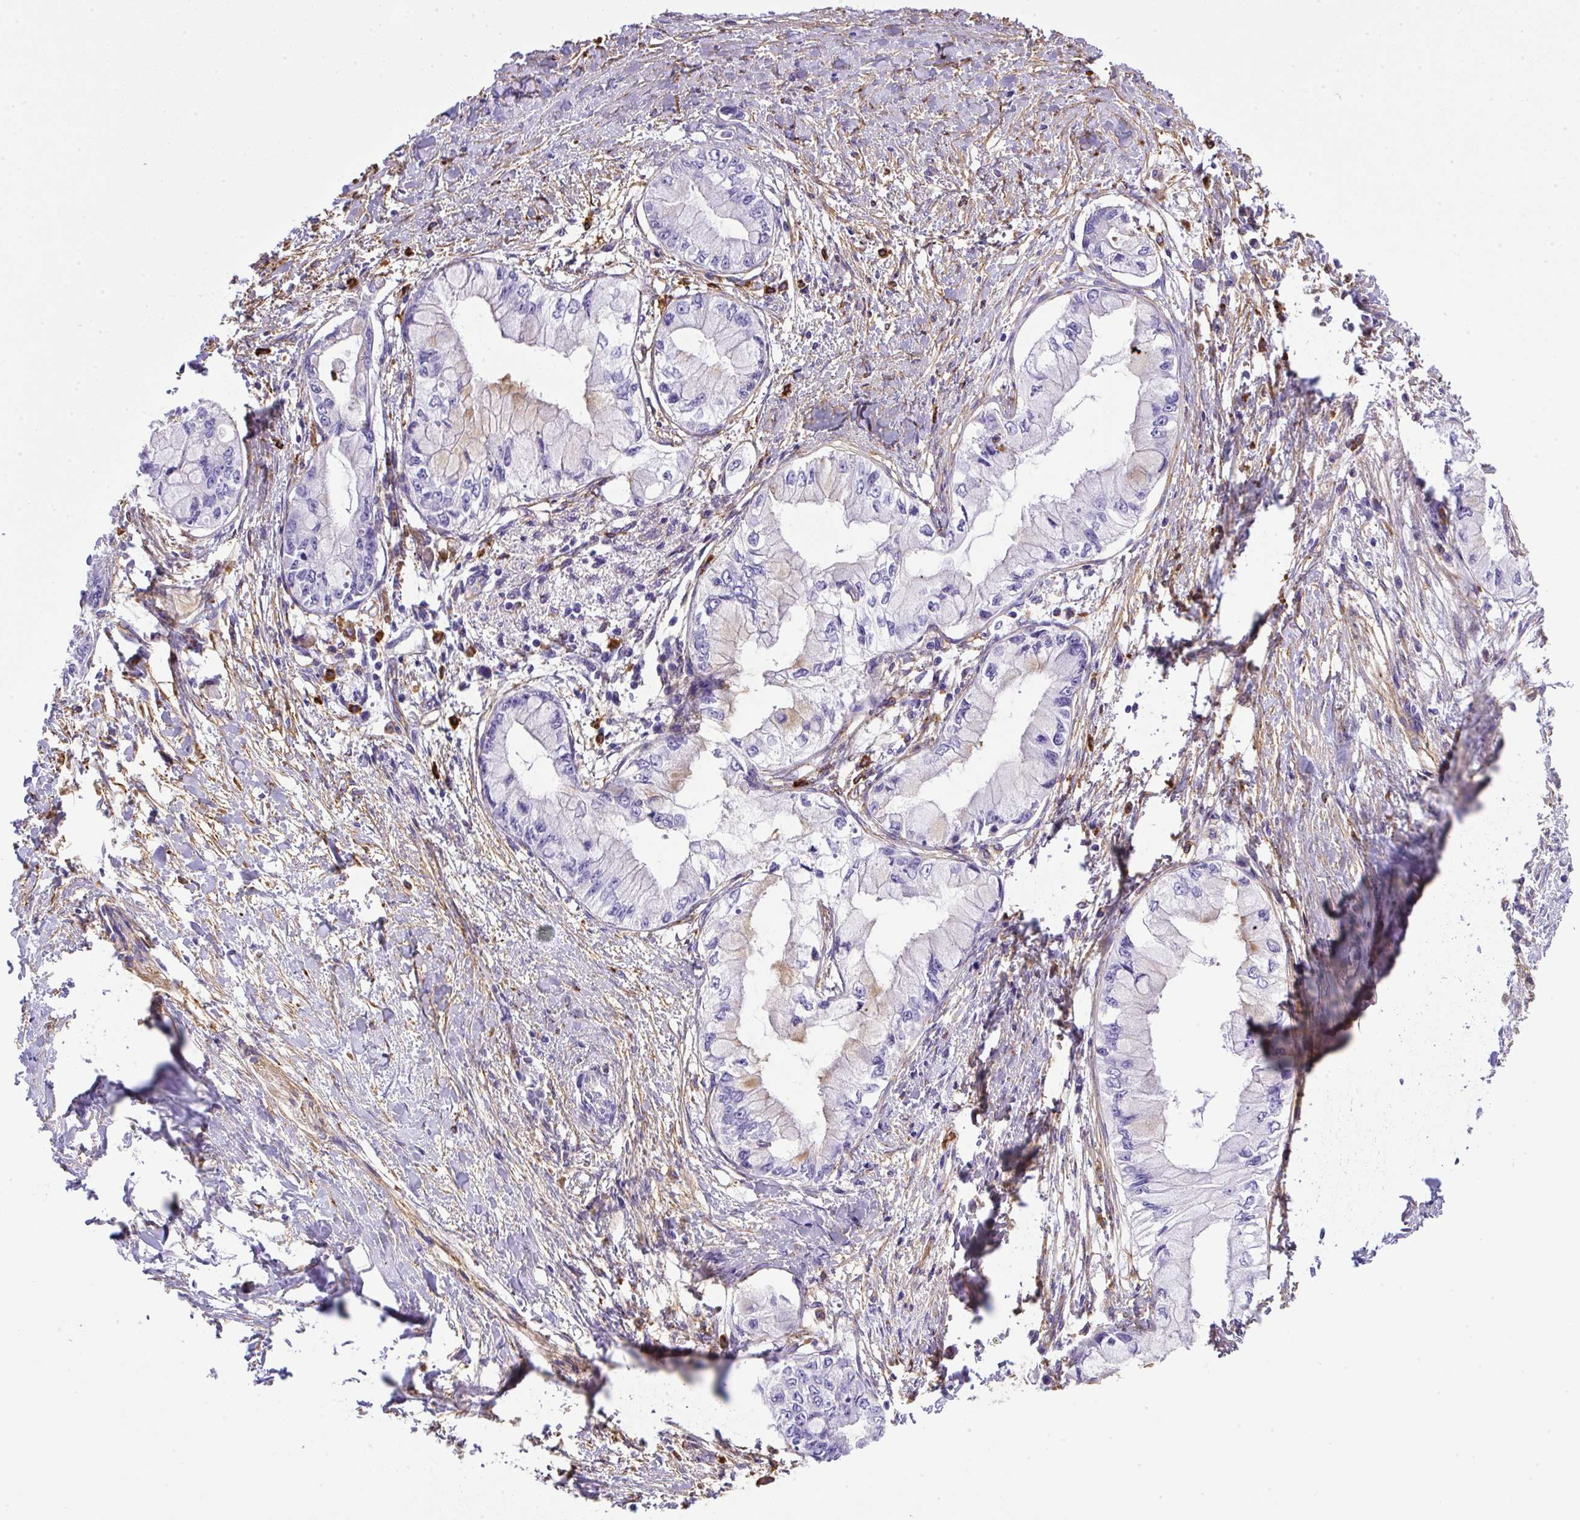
{"staining": {"intensity": "negative", "quantity": "none", "location": "none"}, "tissue": "pancreatic cancer", "cell_type": "Tumor cells", "image_type": "cancer", "snomed": [{"axis": "morphology", "description": "Adenocarcinoma, NOS"}, {"axis": "topography", "description": "Pancreas"}], "caption": "DAB immunohistochemical staining of pancreatic cancer shows no significant expression in tumor cells. (IHC, brightfield microscopy, high magnification).", "gene": "MAGEB5", "patient": {"sex": "male", "age": 48}}